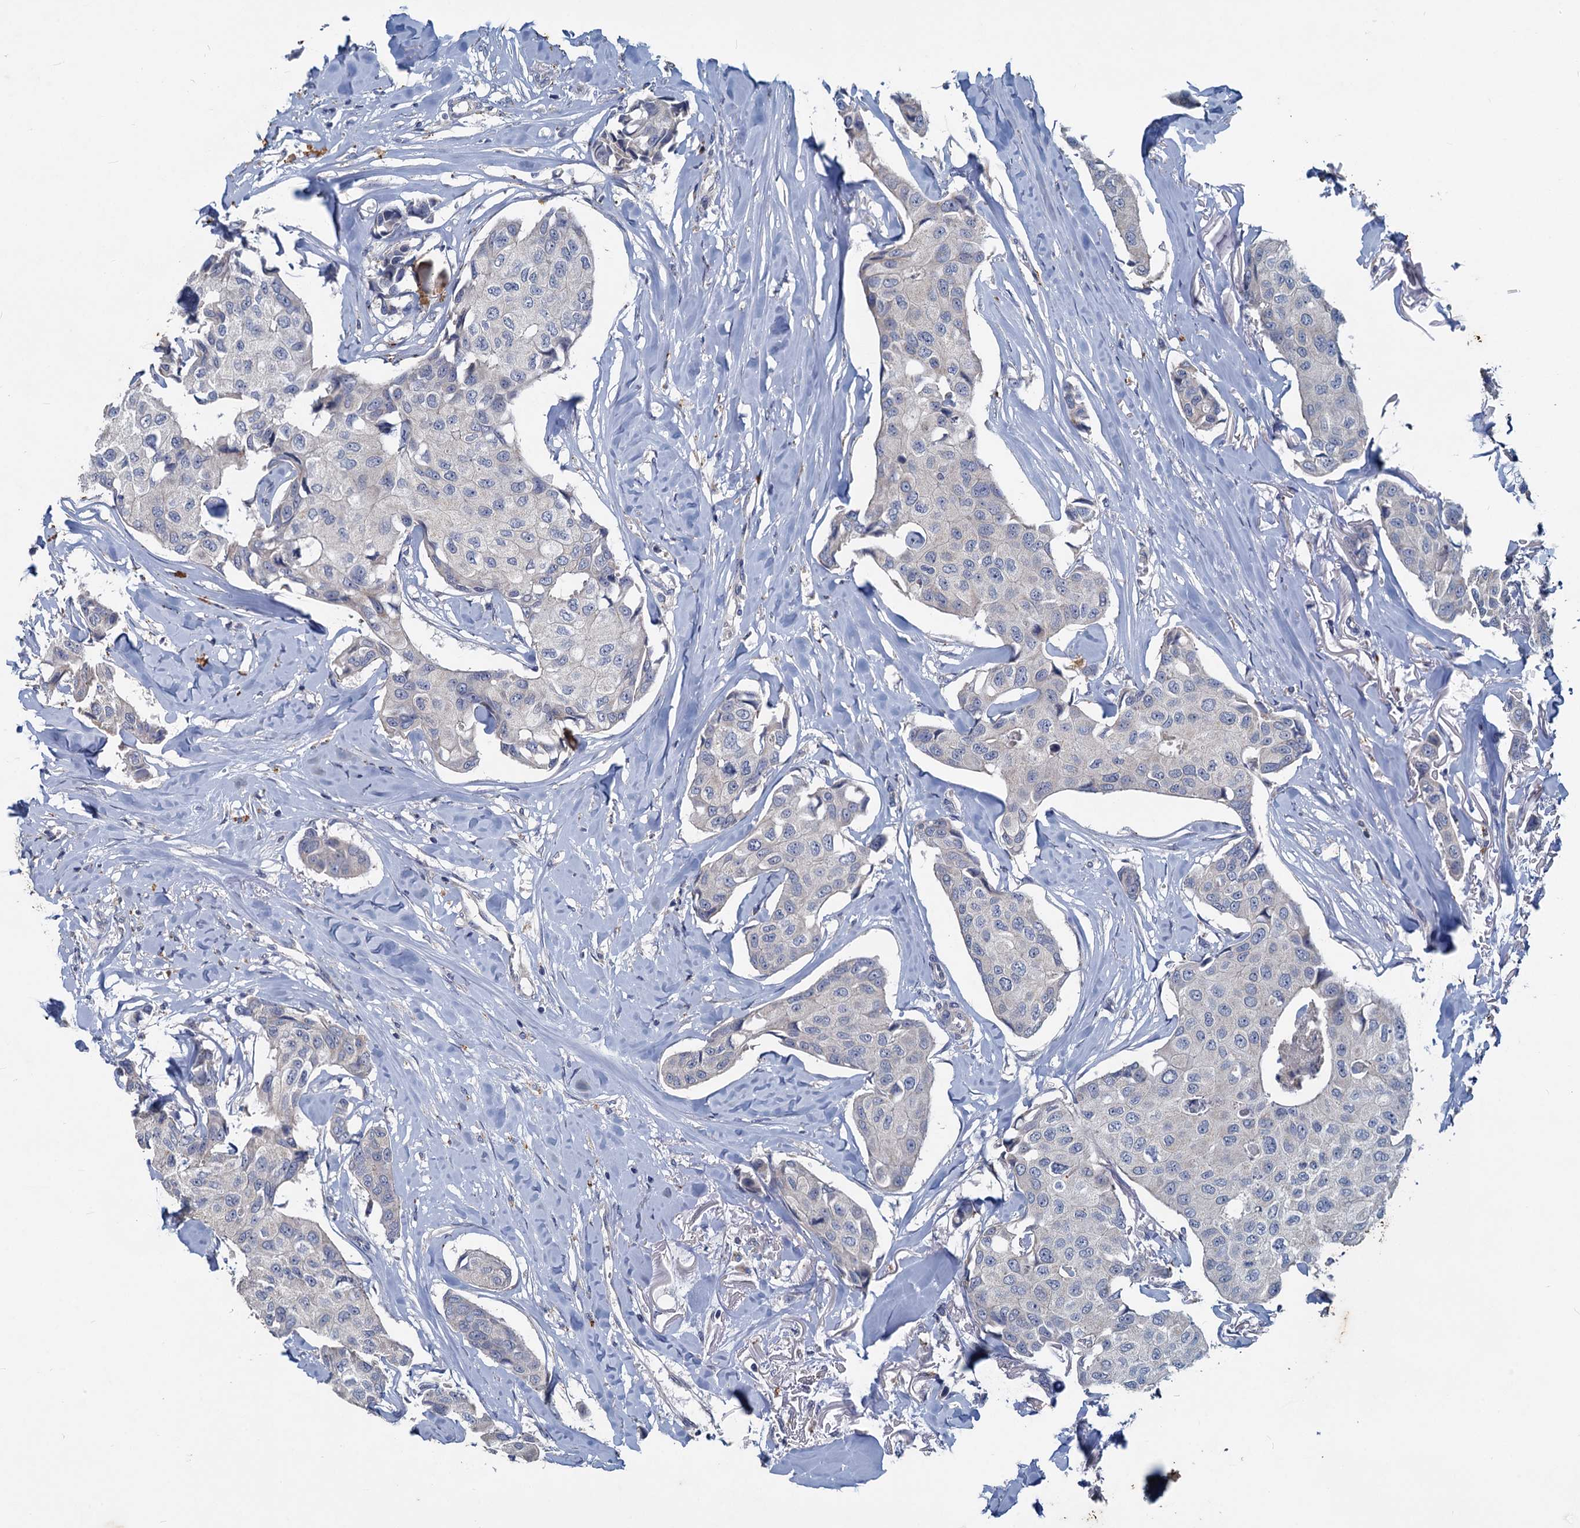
{"staining": {"intensity": "negative", "quantity": "none", "location": "none"}, "tissue": "breast cancer", "cell_type": "Tumor cells", "image_type": "cancer", "snomed": [{"axis": "morphology", "description": "Duct carcinoma"}, {"axis": "topography", "description": "Breast"}], "caption": "This is an immunohistochemistry histopathology image of human intraductal carcinoma (breast). There is no expression in tumor cells.", "gene": "SLC2A7", "patient": {"sex": "female", "age": 80}}